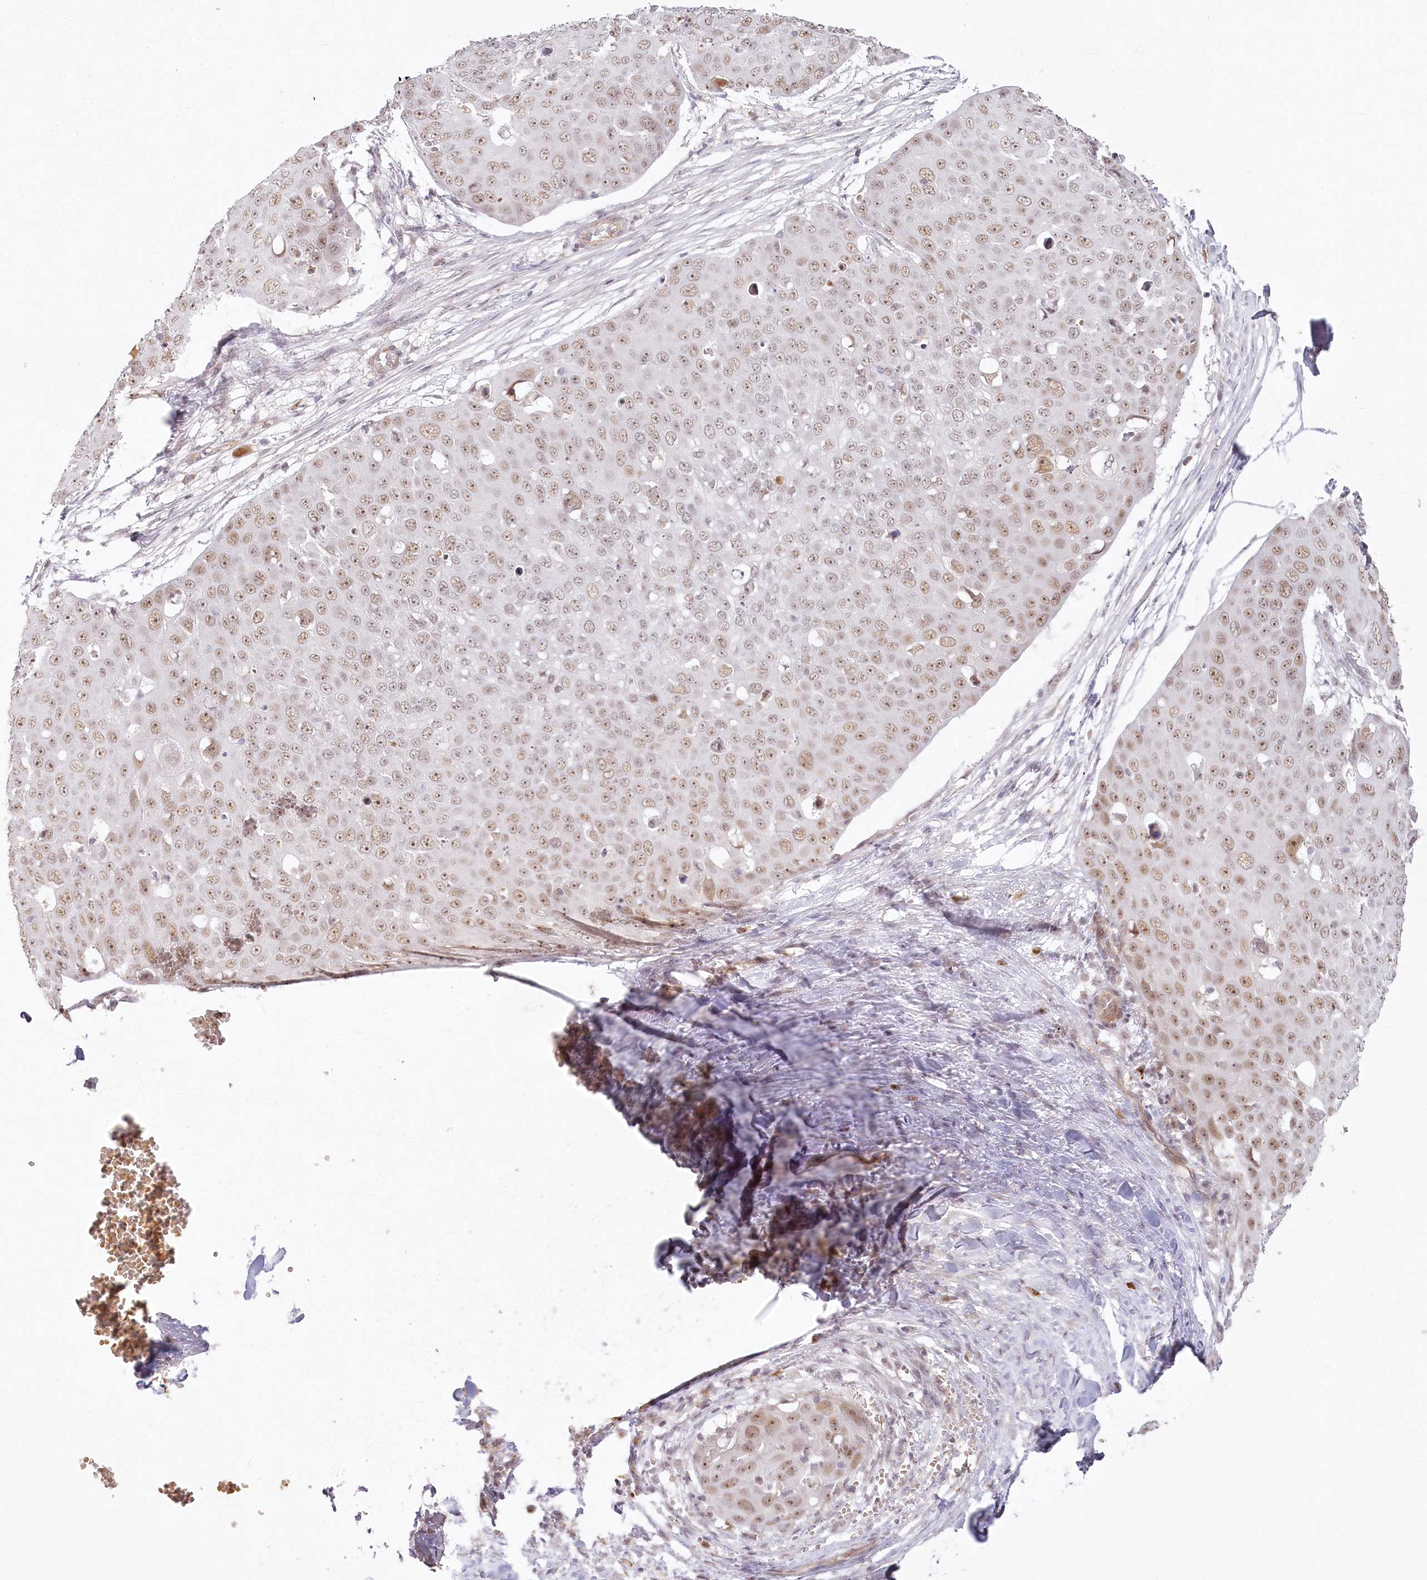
{"staining": {"intensity": "weak", "quantity": ">75%", "location": "nuclear"}, "tissue": "skin cancer", "cell_type": "Tumor cells", "image_type": "cancer", "snomed": [{"axis": "morphology", "description": "Squamous cell carcinoma, NOS"}, {"axis": "topography", "description": "Skin"}], "caption": "Human squamous cell carcinoma (skin) stained with a brown dye demonstrates weak nuclear positive staining in approximately >75% of tumor cells.", "gene": "EXOSC7", "patient": {"sex": "male", "age": 71}}